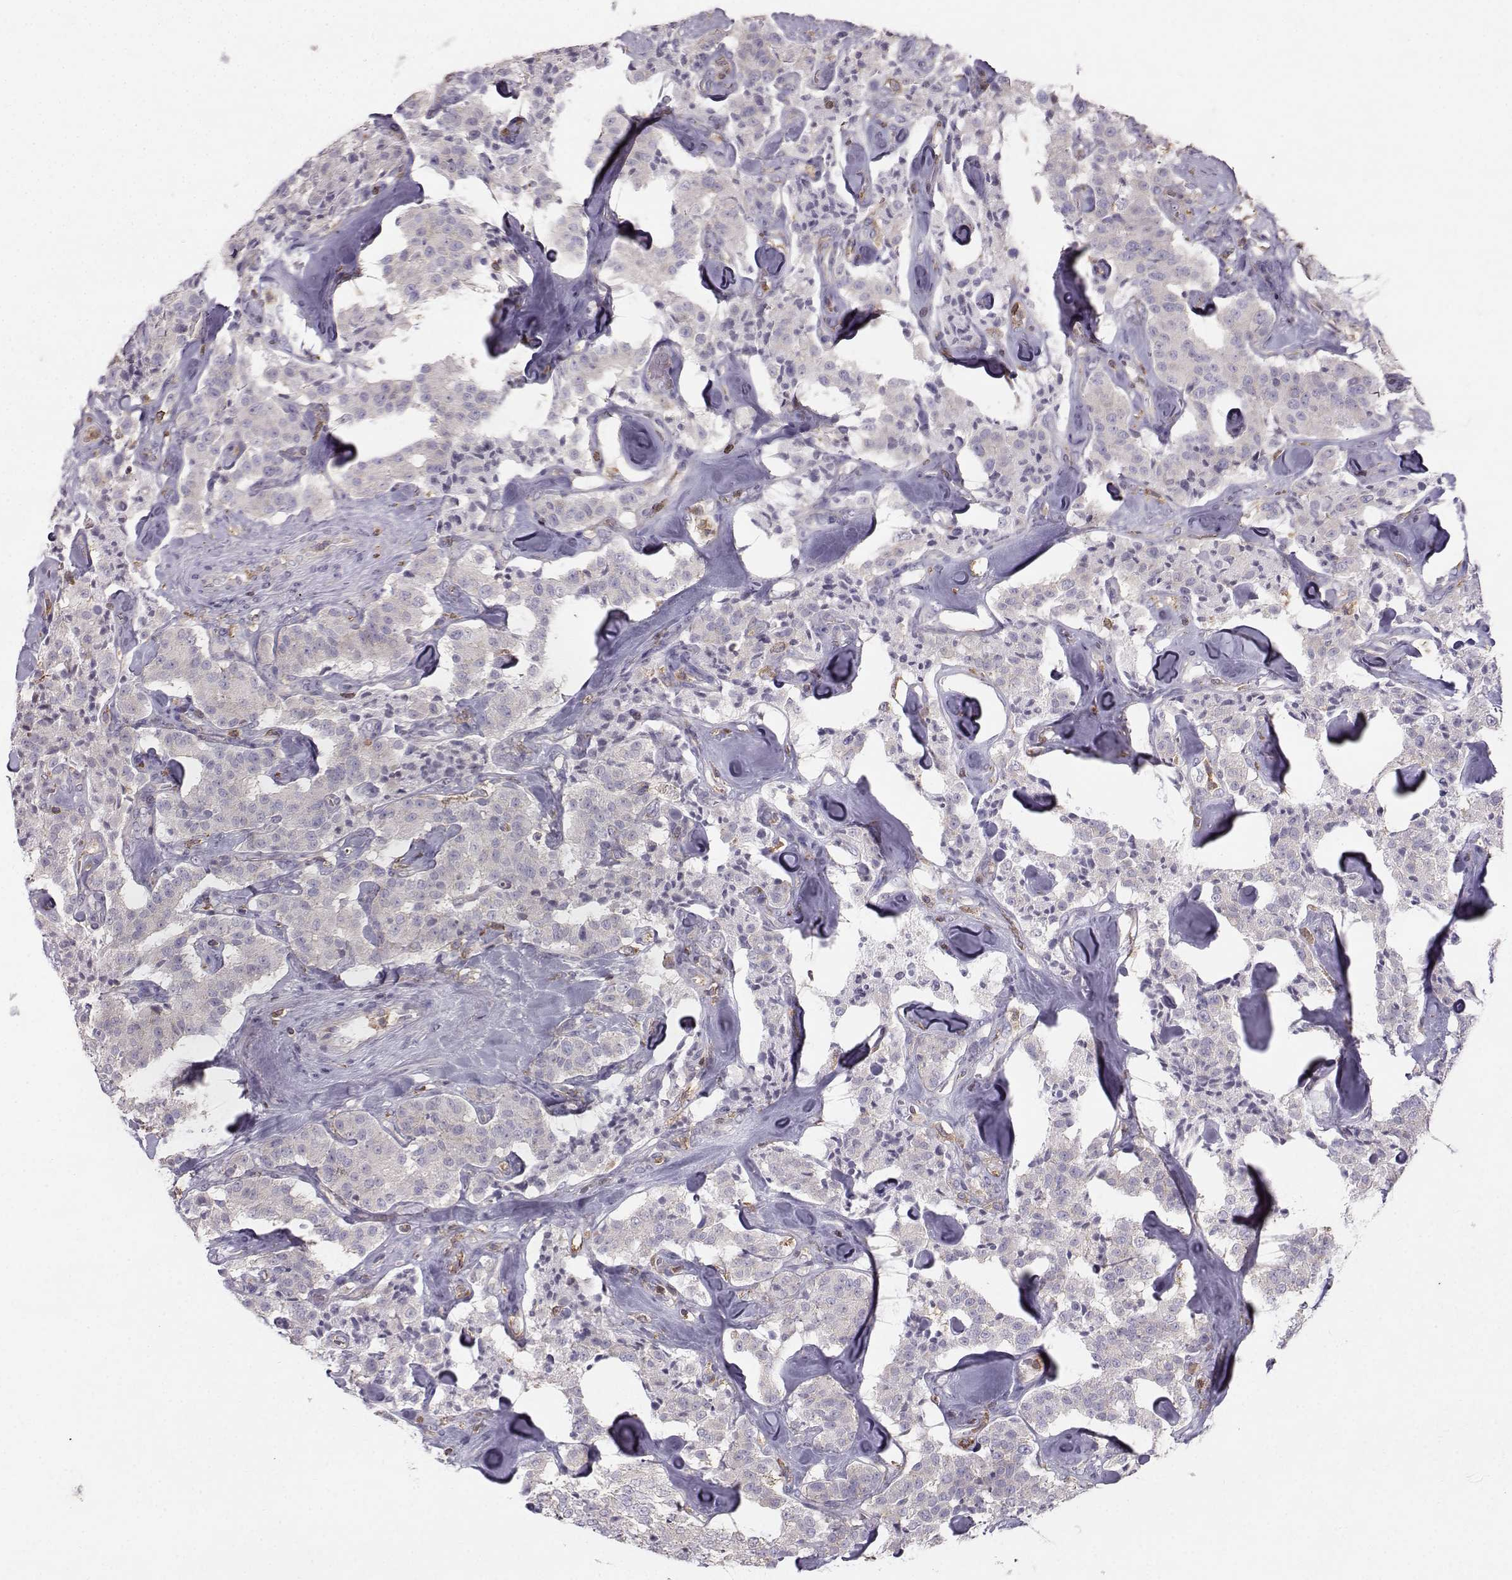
{"staining": {"intensity": "negative", "quantity": "none", "location": "none"}, "tissue": "carcinoid", "cell_type": "Tumor cells", "image_type": "cancer", "snomed": [{"axis": "morphology", "description": "Carcinoid, malignant, NOS"}, {"axis": "topography", "description": "Pancreas"}], "caption": "IHC of human carcinoid (malignant) shows no staining in tumor cells. (Brightfield microscopy of DAB (3,3'-diaminobenzidine) immunohistochemistry at high magnification).", "gene": "ZBTB32", "patient": {"sex": "male", "age": 41}}